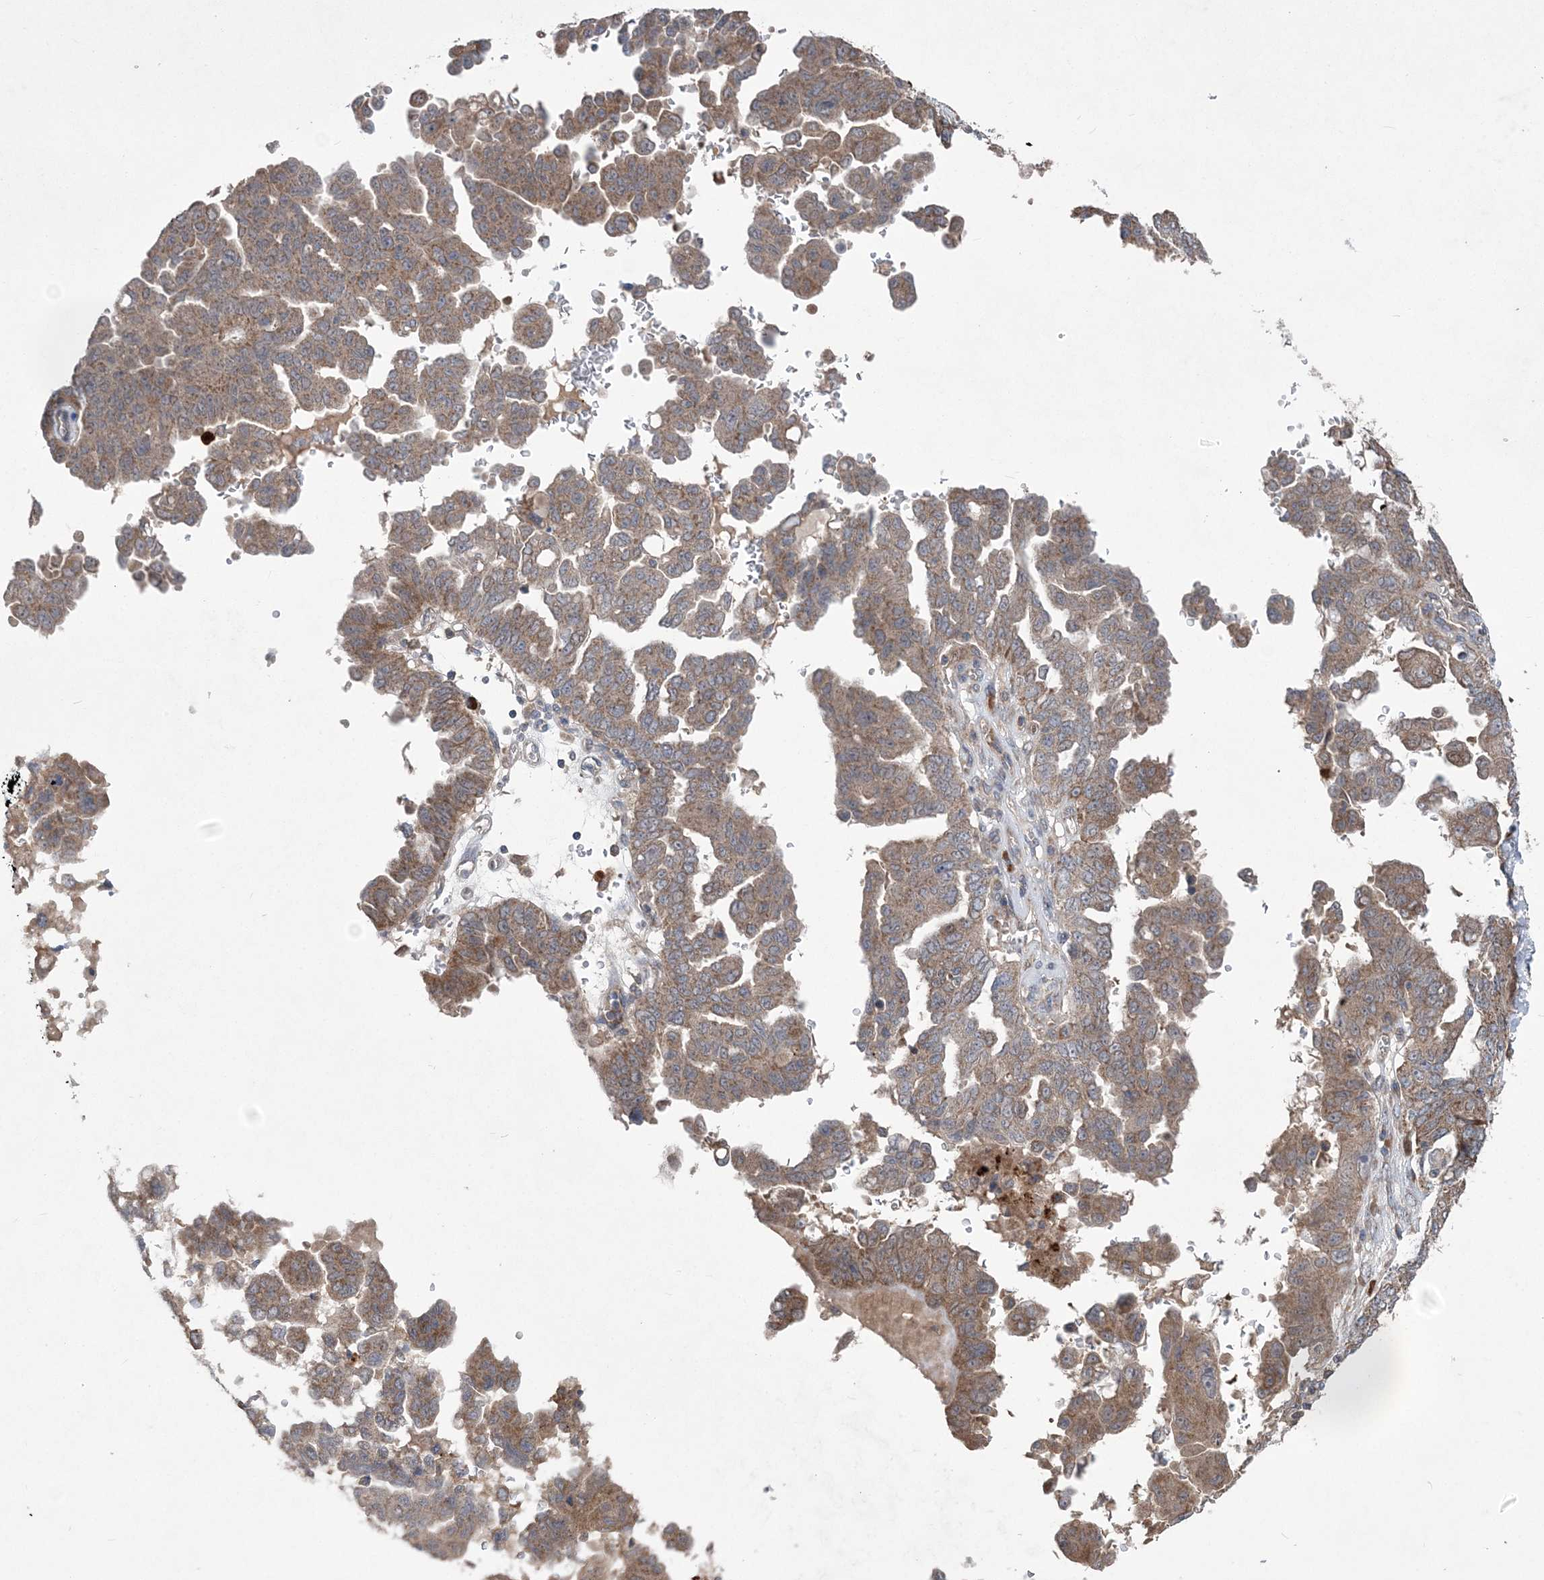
{"staining": {"intensity": "moderate", "quantity": "25%-75%", "location": "cytoplasmic/membranous"}, "tissue": "ovarian cancer", "cell_type": "Tumor cells", "image_type": "cancer", "snomed": [{"axis": "morphology", "description": "Carcinoma, endometroid"}, {"axis": "topography", "description": "Ovary"}], "caption": "Ovarian endometroid carcinoma tissue displays moderate cytoplasmic/membranous expression in about 25%-75% of tumor cells The staining was performed using DAB to visualize the protein expression in brown, while the nuclei were stained in blue with hematoxylin (Magnification: 20x).", "gene": "MTRF1L", "patient": {"sex": "female", "age": 62}}